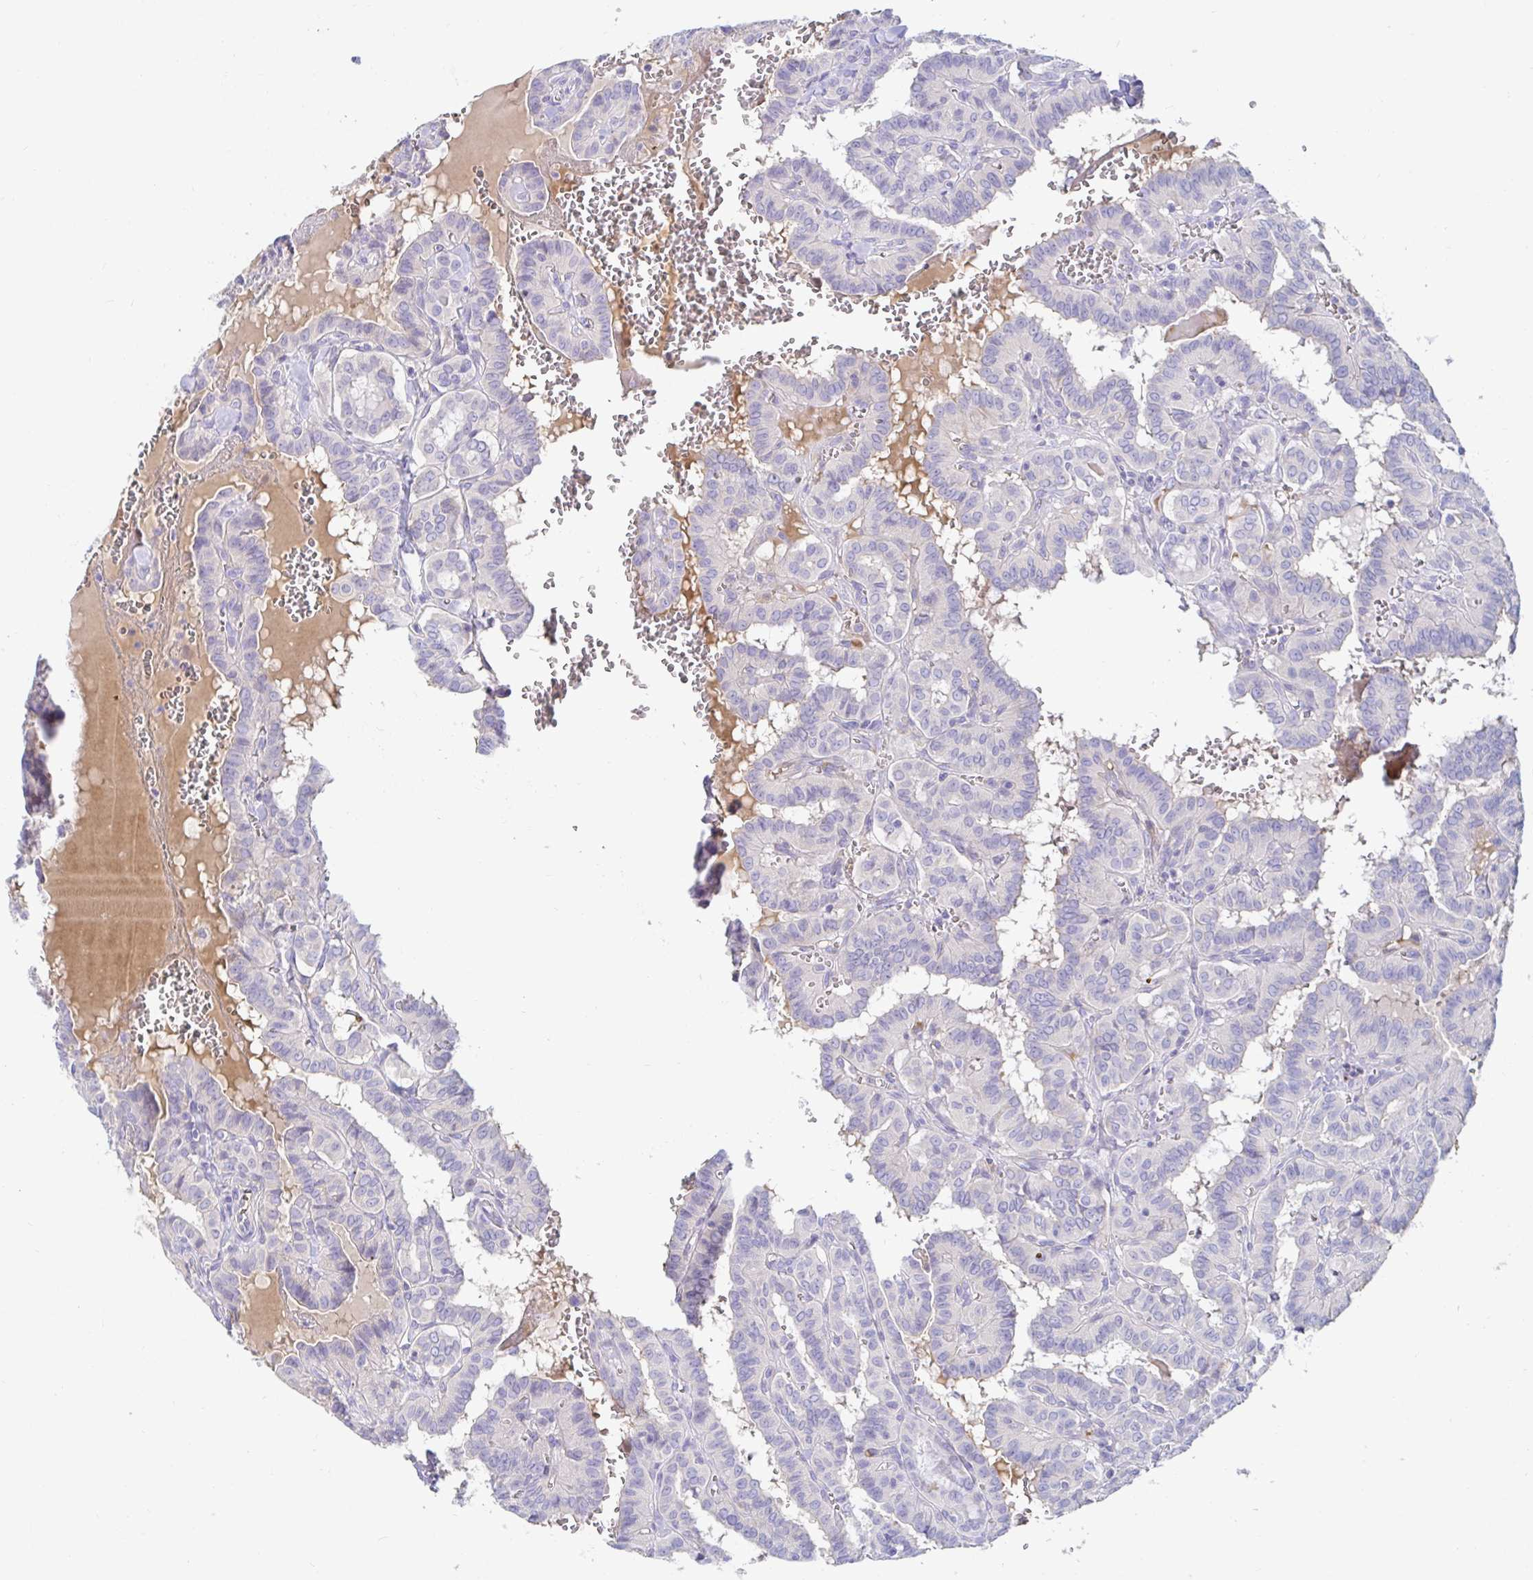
{"staining": {"intensity": "negative", "quantity": "none", "location": "none"}, "tissue": "thyroid cancer", "cell_type": "Tumor cells", "image_type": "cancer", "snomed": [{"axis": "morphology", "description": "Papillary adenocarcinoma, NOS"}, {"axis": "topography", "description": "Thyroid gland"}], "caption": "Immunohistochemistry (IHC) of papillary adenocarcinoma (thyroid) demonstrates no staining in tumor cells.", "gene": "C4orf17", "patient": {"sex": "female", "age": 21}}